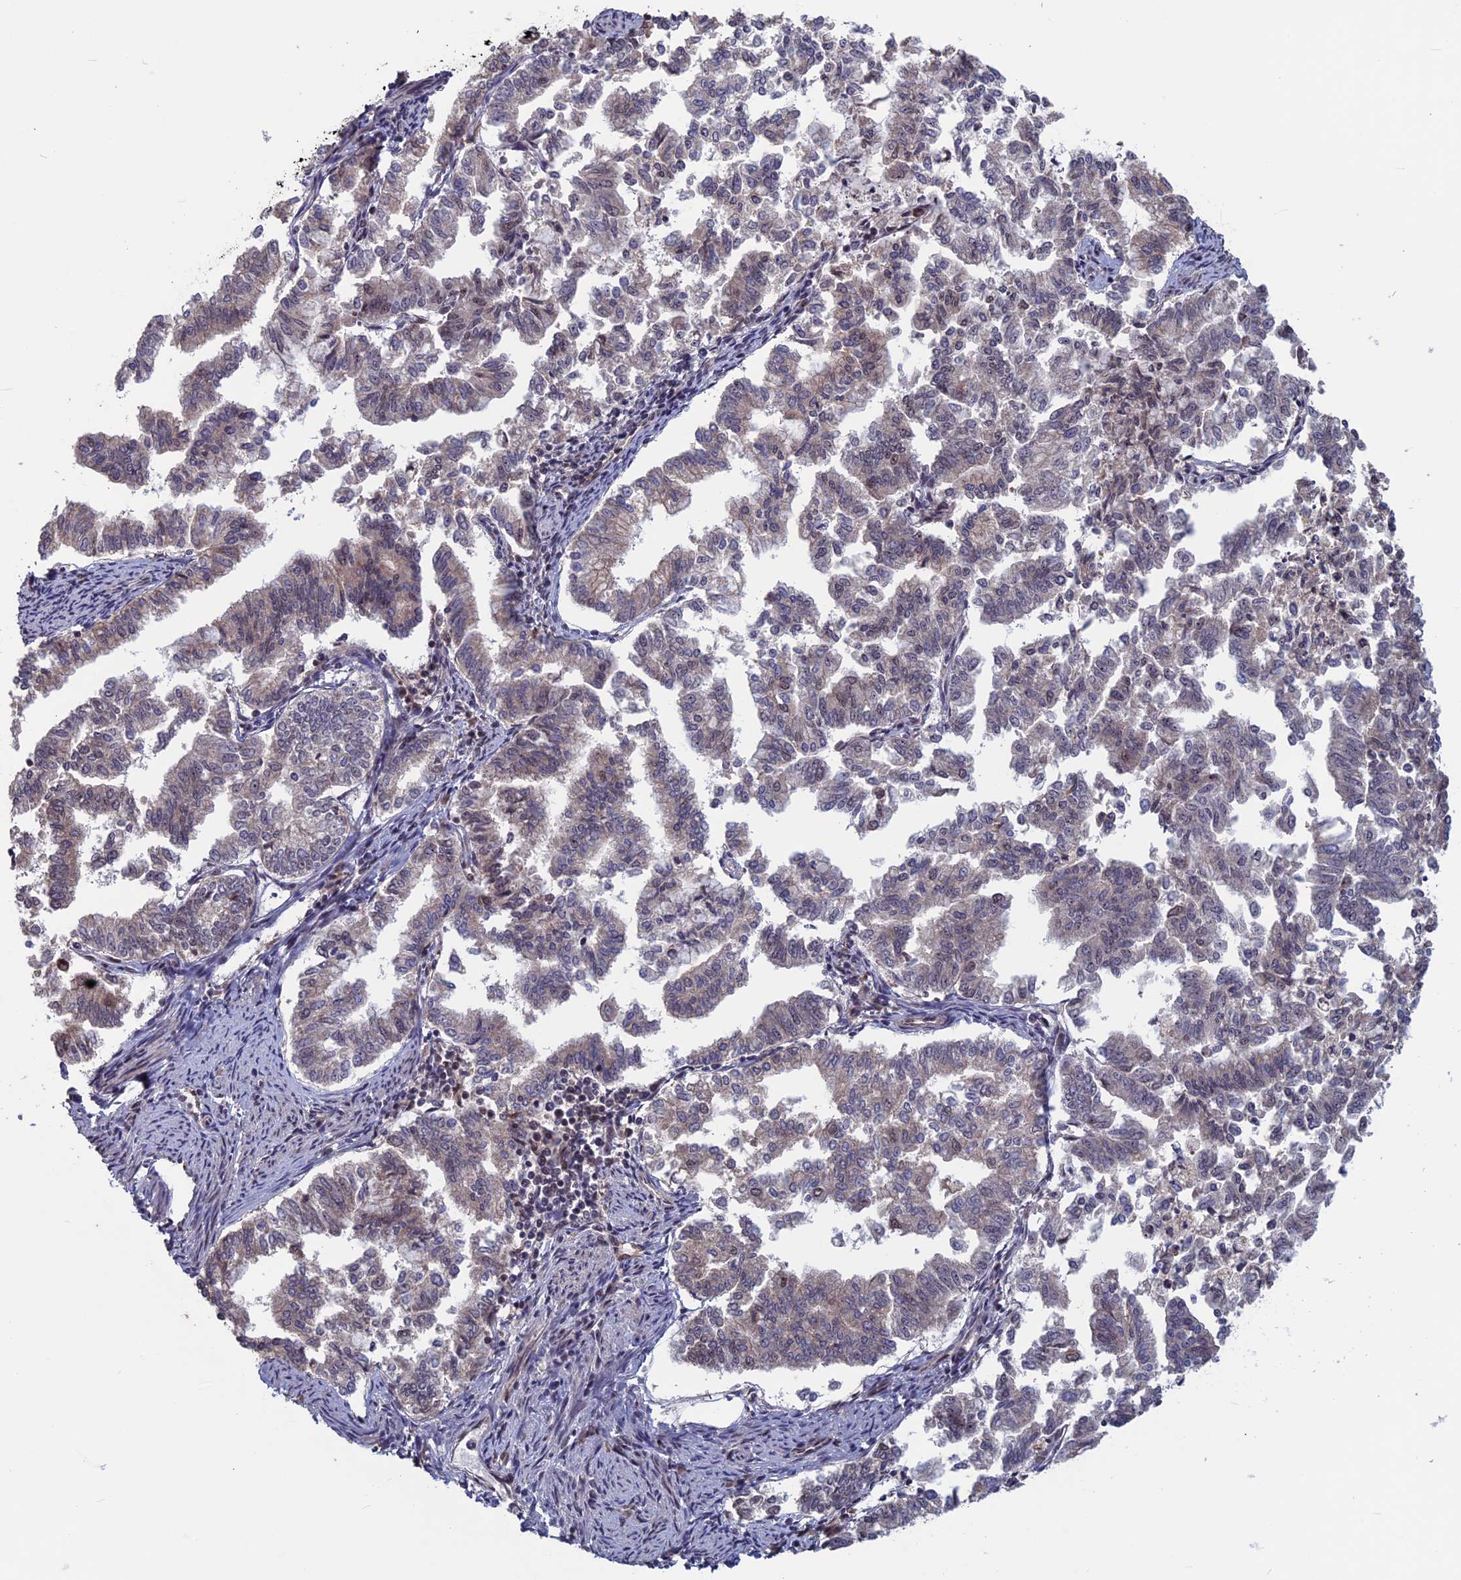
{"staining": {"intensity": "weak", "quantity": "<25%", "location": "cytoplasmic/membranous"}, "tissue": "endometrial cancer", "cell_type": "Tumor cells", "image_type": "cancer", "snomed": [{"axis": "morphology", "description": "Adenocarcinoma, NOS"}, {"axis": "topography", "description": "Endometrium"}], "caption": "High magnification brightfield microscopy of endometrial adenocarcinoma stained with DAB (brown) and counterstained with hematoxylin (blue): tumor cells show no significant staining.", "gene": "CACTIN", "patient": {"sex": "female", "age": 79}}